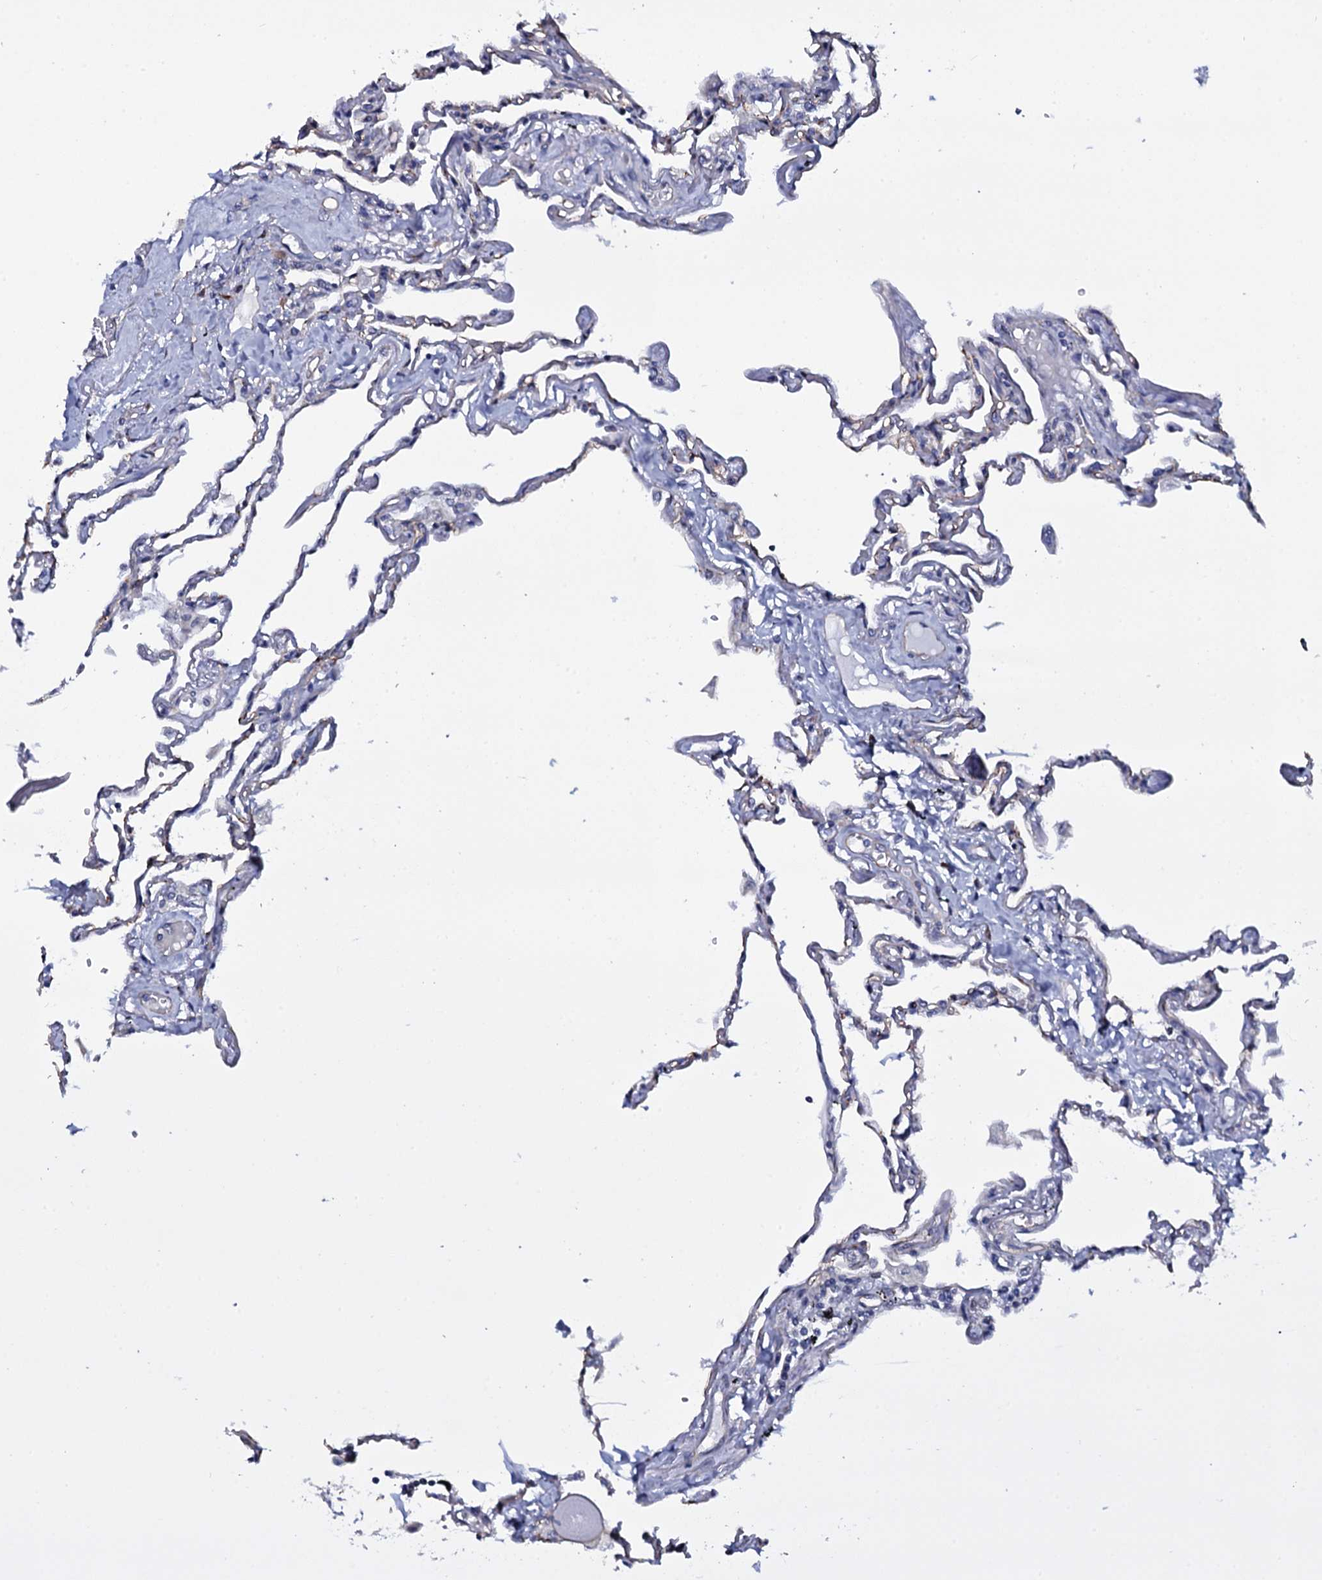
{"staining": {"intensity": "negative", "quantity": "none", "location": "none"}, "tissue": "lung", "cell_type": "Alveolar cells", "image_type": "normal", "snomed": [{"axis": "morphology", "description": "Normal tissue, NOS"}, {"axis": "topography", "description": "Lung"}], "caption": "Protein analysis of benign lung displays no significant expression in alveolar cells.", "gene": "GAREM1", "patient": {"sex": "female", "age": 67}}